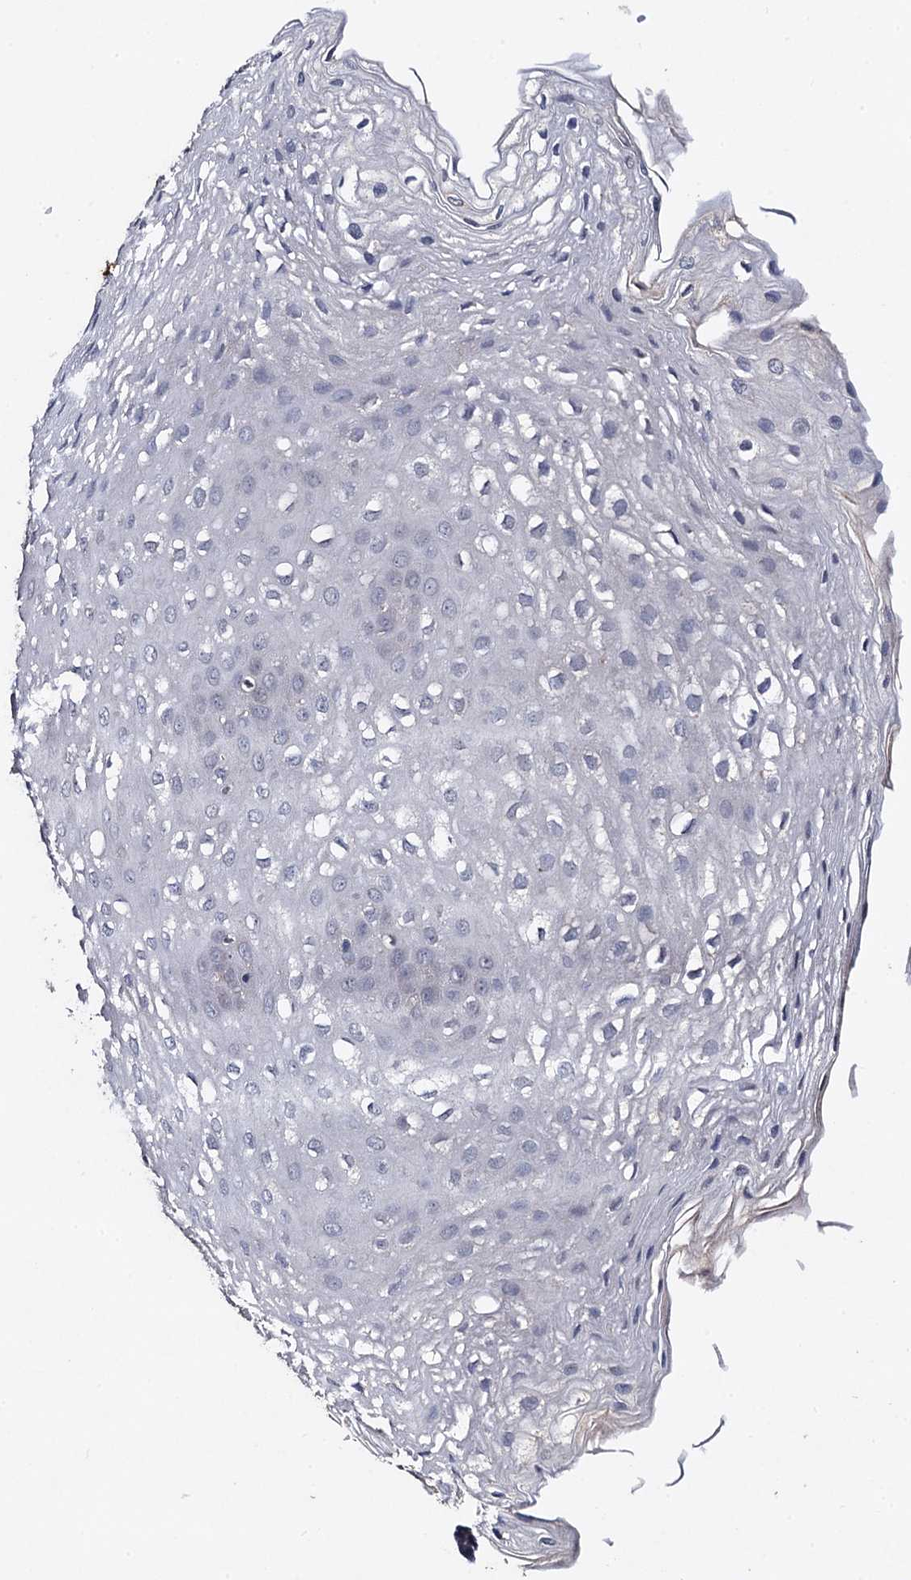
{"staining": {"intensity": "negative", "quantity": "none", "location": "none"}, "tissue": "esophagus", "cell_type": "Squamous epithelial cells", "image_type": "normal", "snomed": [{"axis": "morphology", "description": "Normal tissue, NOS"}, {"axis": "topography", "description": "Esophagus"}], "caption": "DAB (3,3'-diaminobenzidine) immunohistochemical staining of unremarkable esophagus displays no significant staining in squamous epithelial cells.", "gene": "PPTC7", "patient": {"sex": "female", "age": 66}}